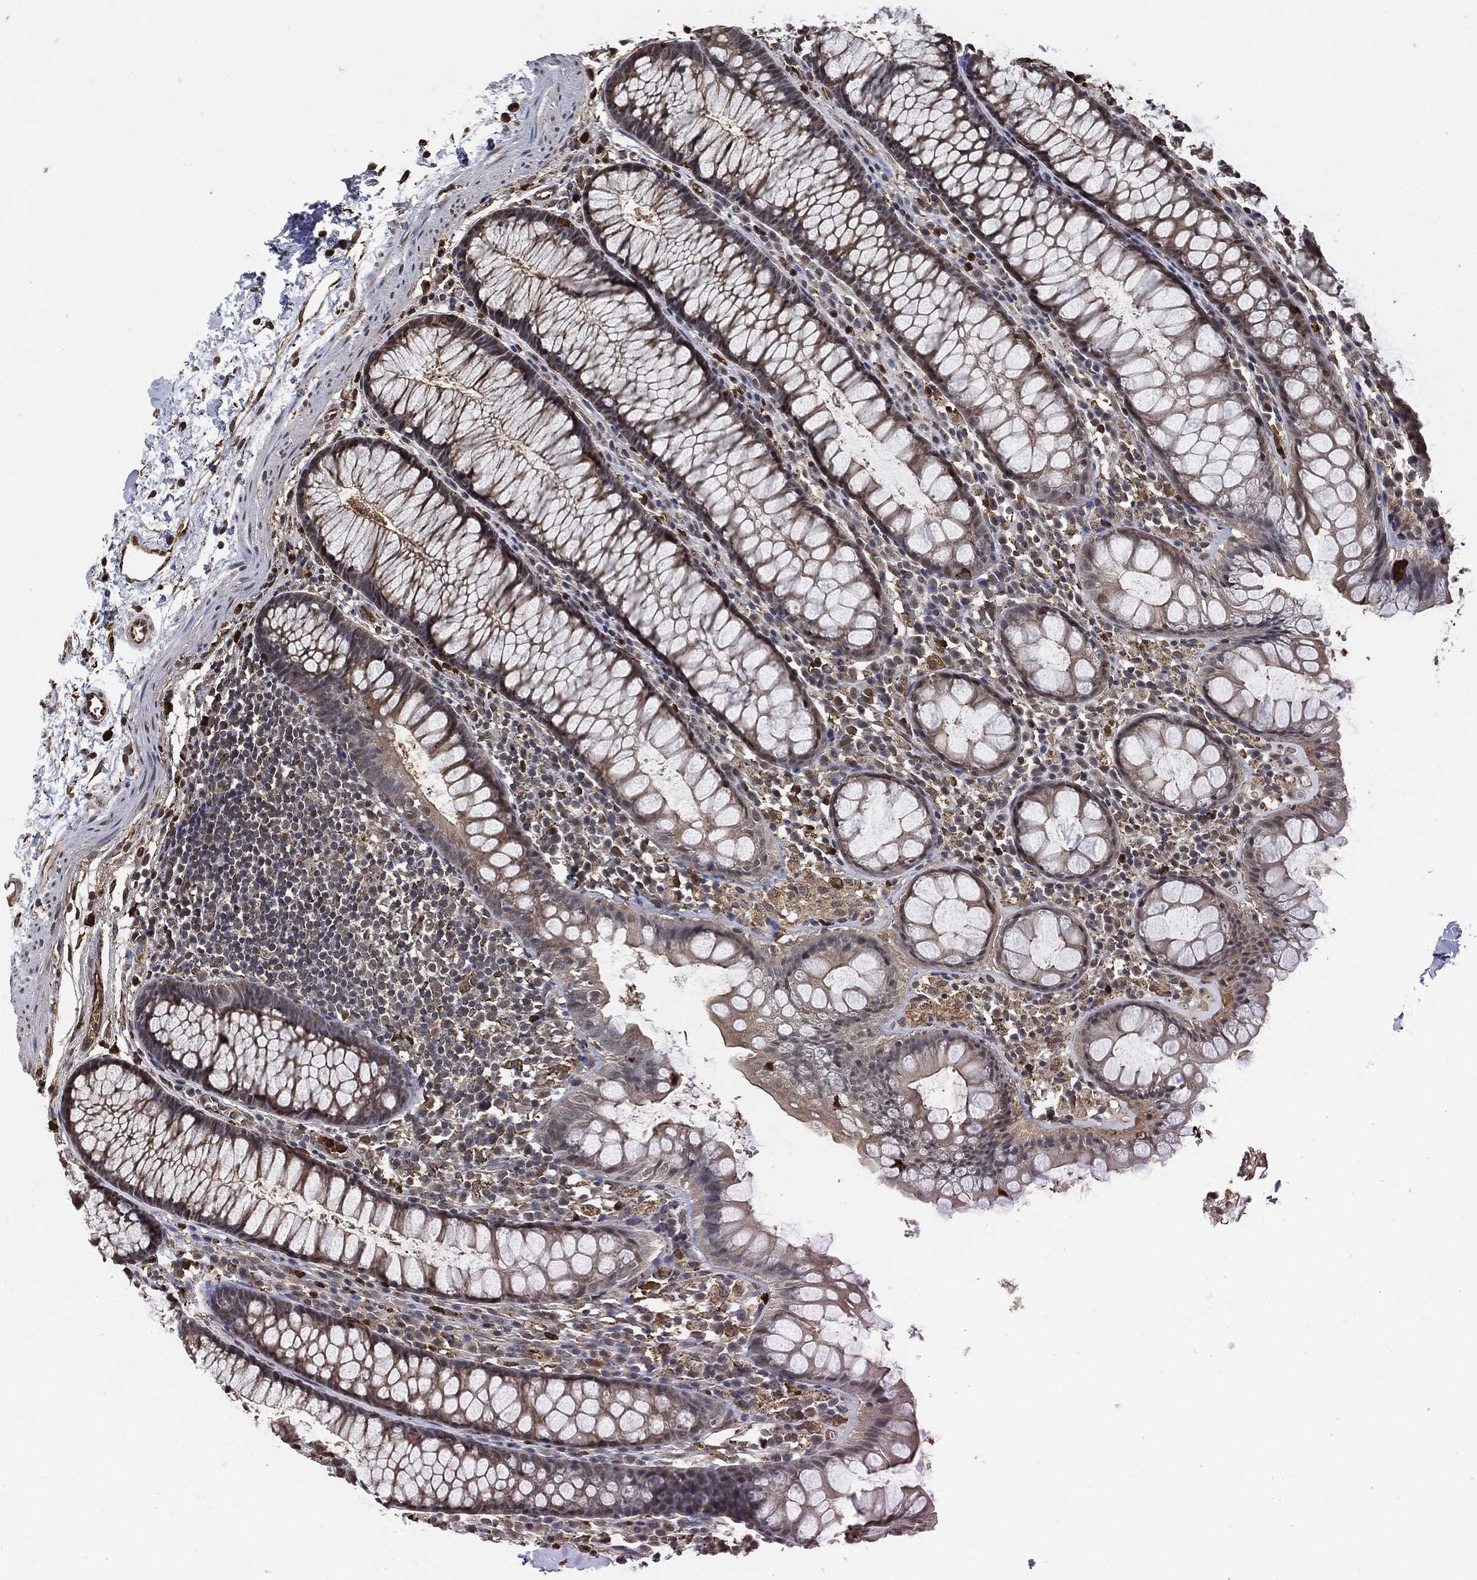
{"staining": {"intensity": "moderate", "quantity": "25%-75%", "location": "cytoplasmic/membranous"}, "tissue": "colon", "cell_type": "Endothelial cells", "image_type": "normal", "snomed": [{"axis": "morphology", "description": "Normal tissue, NOS"}, {"axis": "topography", "description": "Colon"}], "caption": "Colon stained with DAB immunohistochemistry reveals medium levels of moderate cytoplasmic/membranous staining in approximately 25%-75% of endothelial cells. Using DAB (3,3'-diaminobenzidine) (brown) and hematoxylin (blue) stains, captured at high magnification using brightfield microscopy.", "gene": "S100A9", "patient": {"sex": "male", "age": 76}}